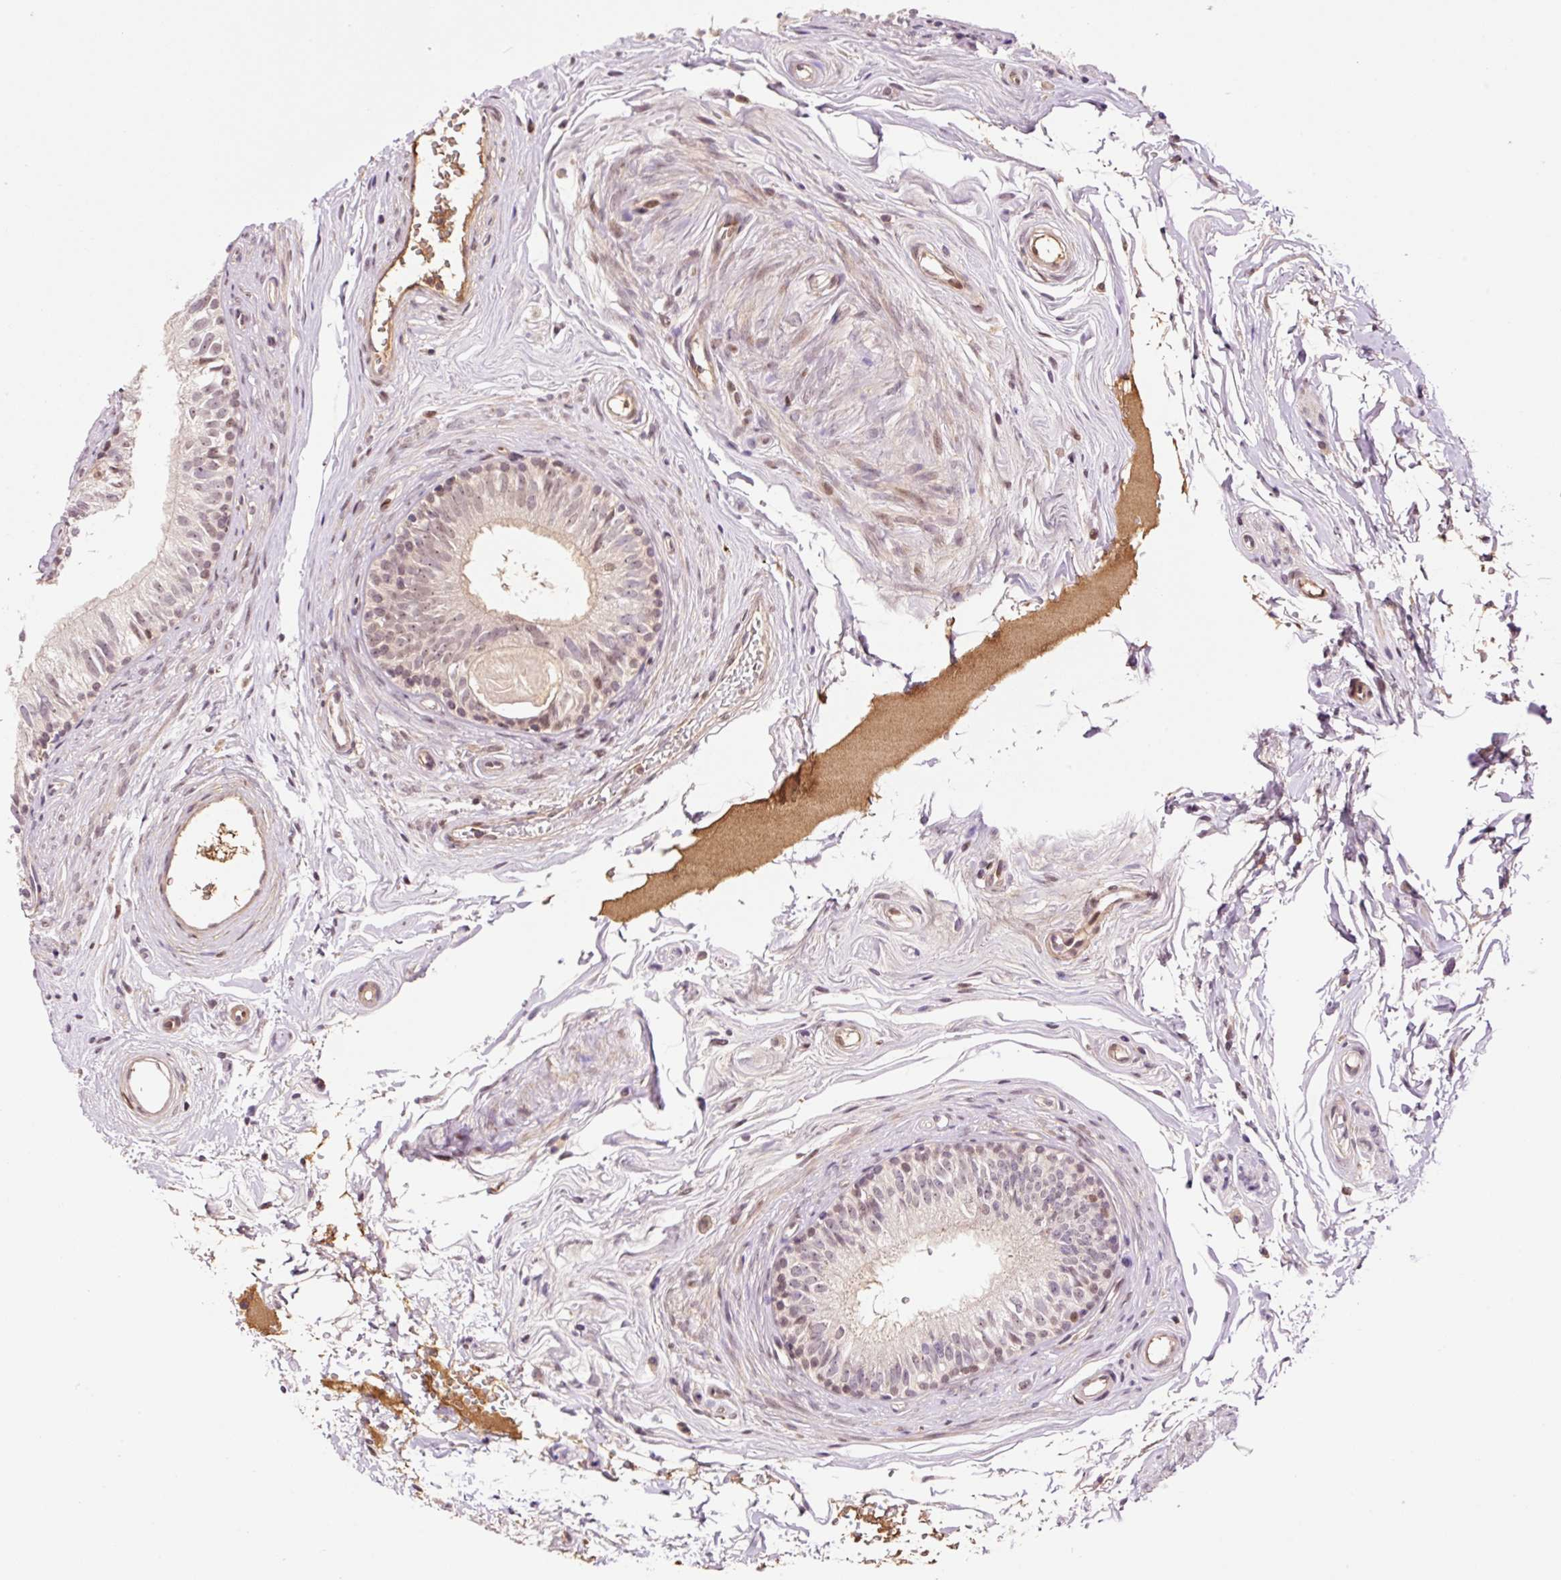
{"staining": {"intensity": "weak", "quantity": "25%-75%", "location": "nuclear"}, "tissue": "epididymis", "cell_type": "Glandular cells", "image_type": "normal", "snomed": [{"axis": "morphology", "description": "Normal tissue, NOS"}, {"axis": "topography", "description": "Epididymis"}], "caption": "Human epididymis stained with a brown dye exhibits weak nuclear positive expression in approximately 25%-75% of glandular cells.", "gene": "DPPA4", "patient": {"sex": "male", "age": 45}}